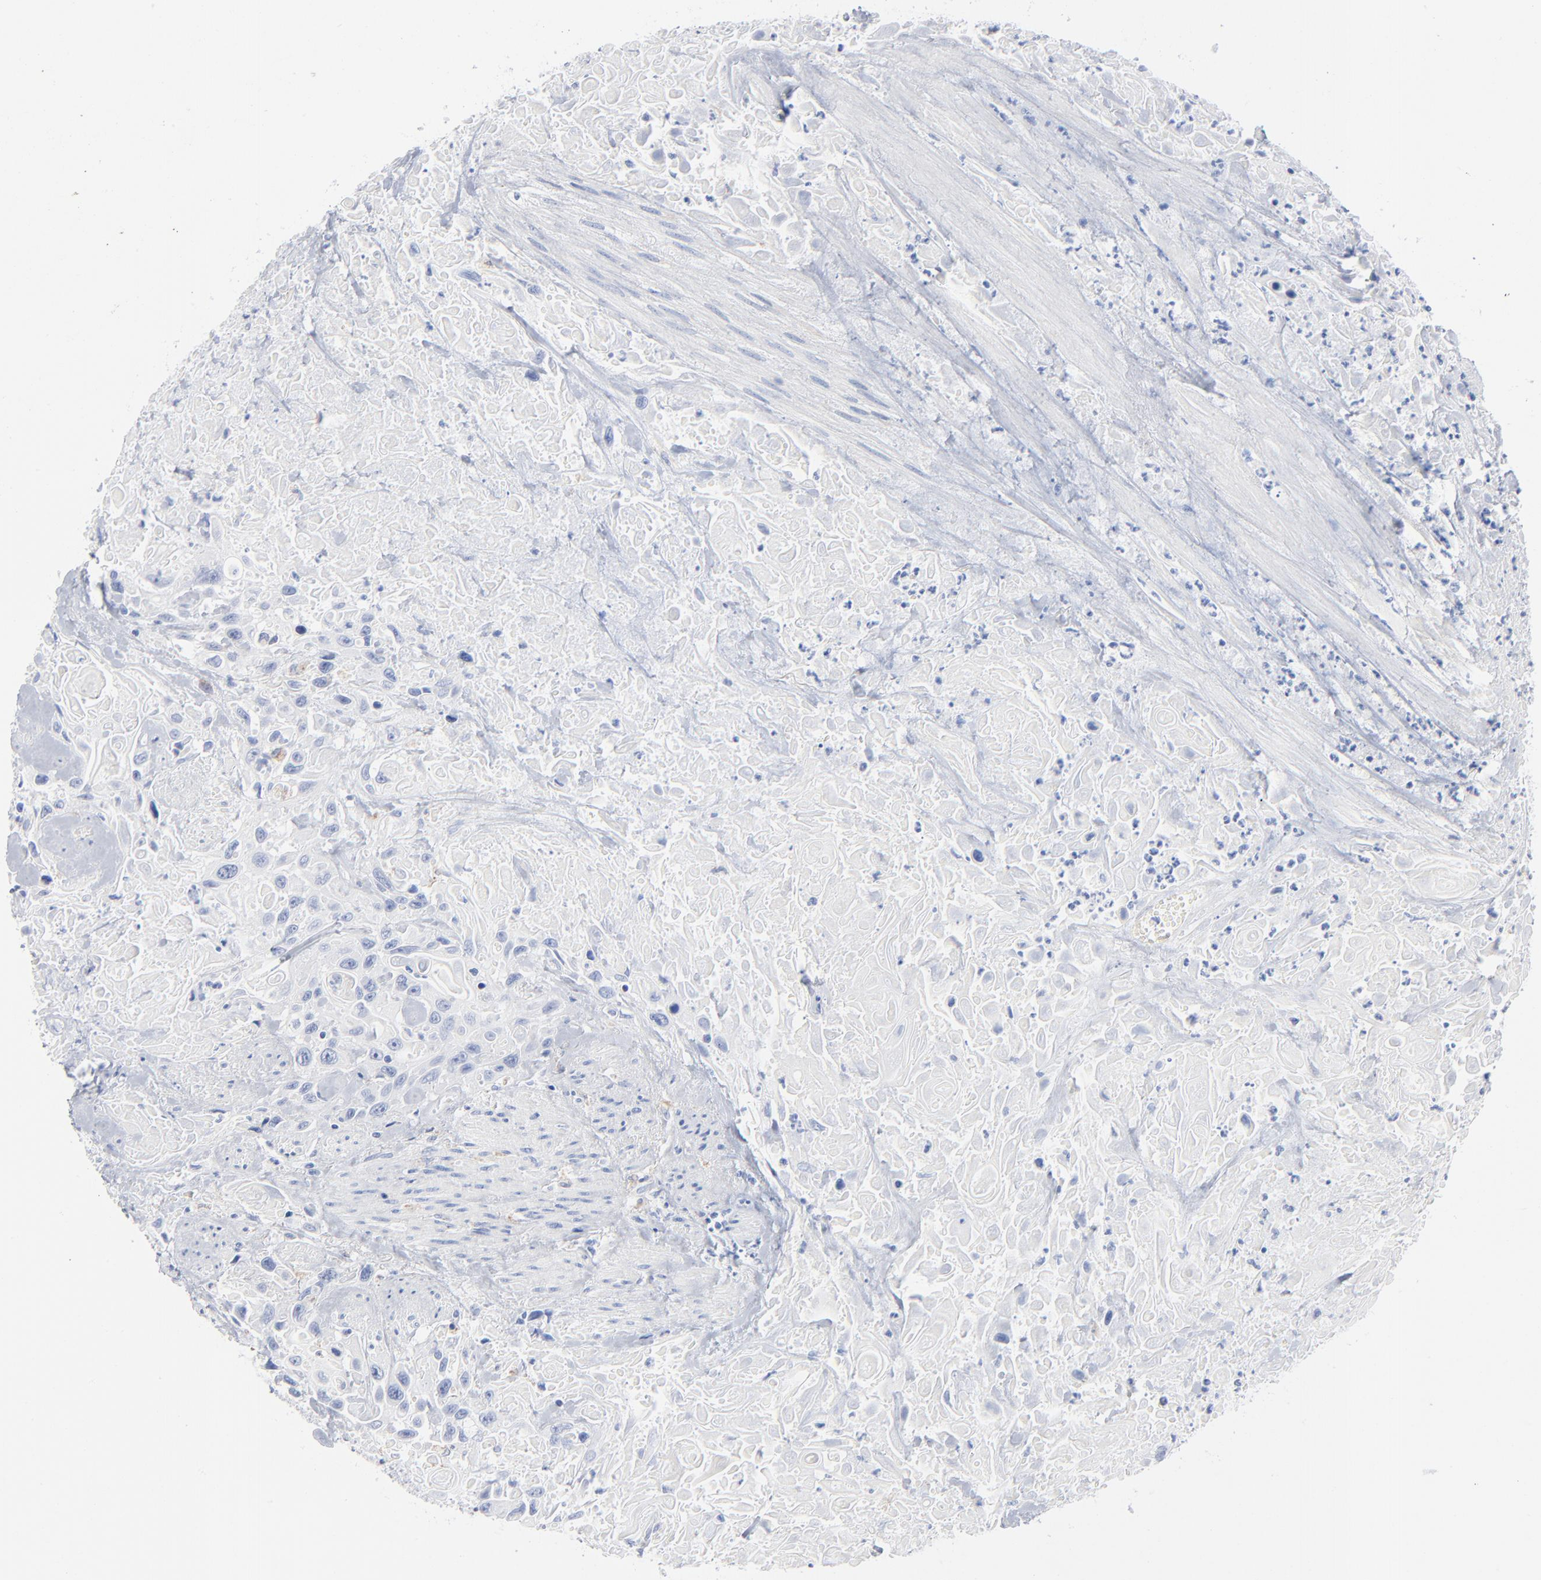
{"staining": {"intensity": "negative", "quantity": "none", "location": "none"}, "tissue": "urothelial cancer", "cell_type": "Tumor cells", "image_type": "cancer", "snomed": [{"axis": "morphology", "description": "Urothelial carcinoma, High grade"}, {"axis": "topography", "description": "Urinary bladder"}], "caption": "Tumor cells show no significant staining in urothelial carcinoma (high-grade).", "gene": "CHCHD10", "patient": {"sex": "female", "age": 84}}